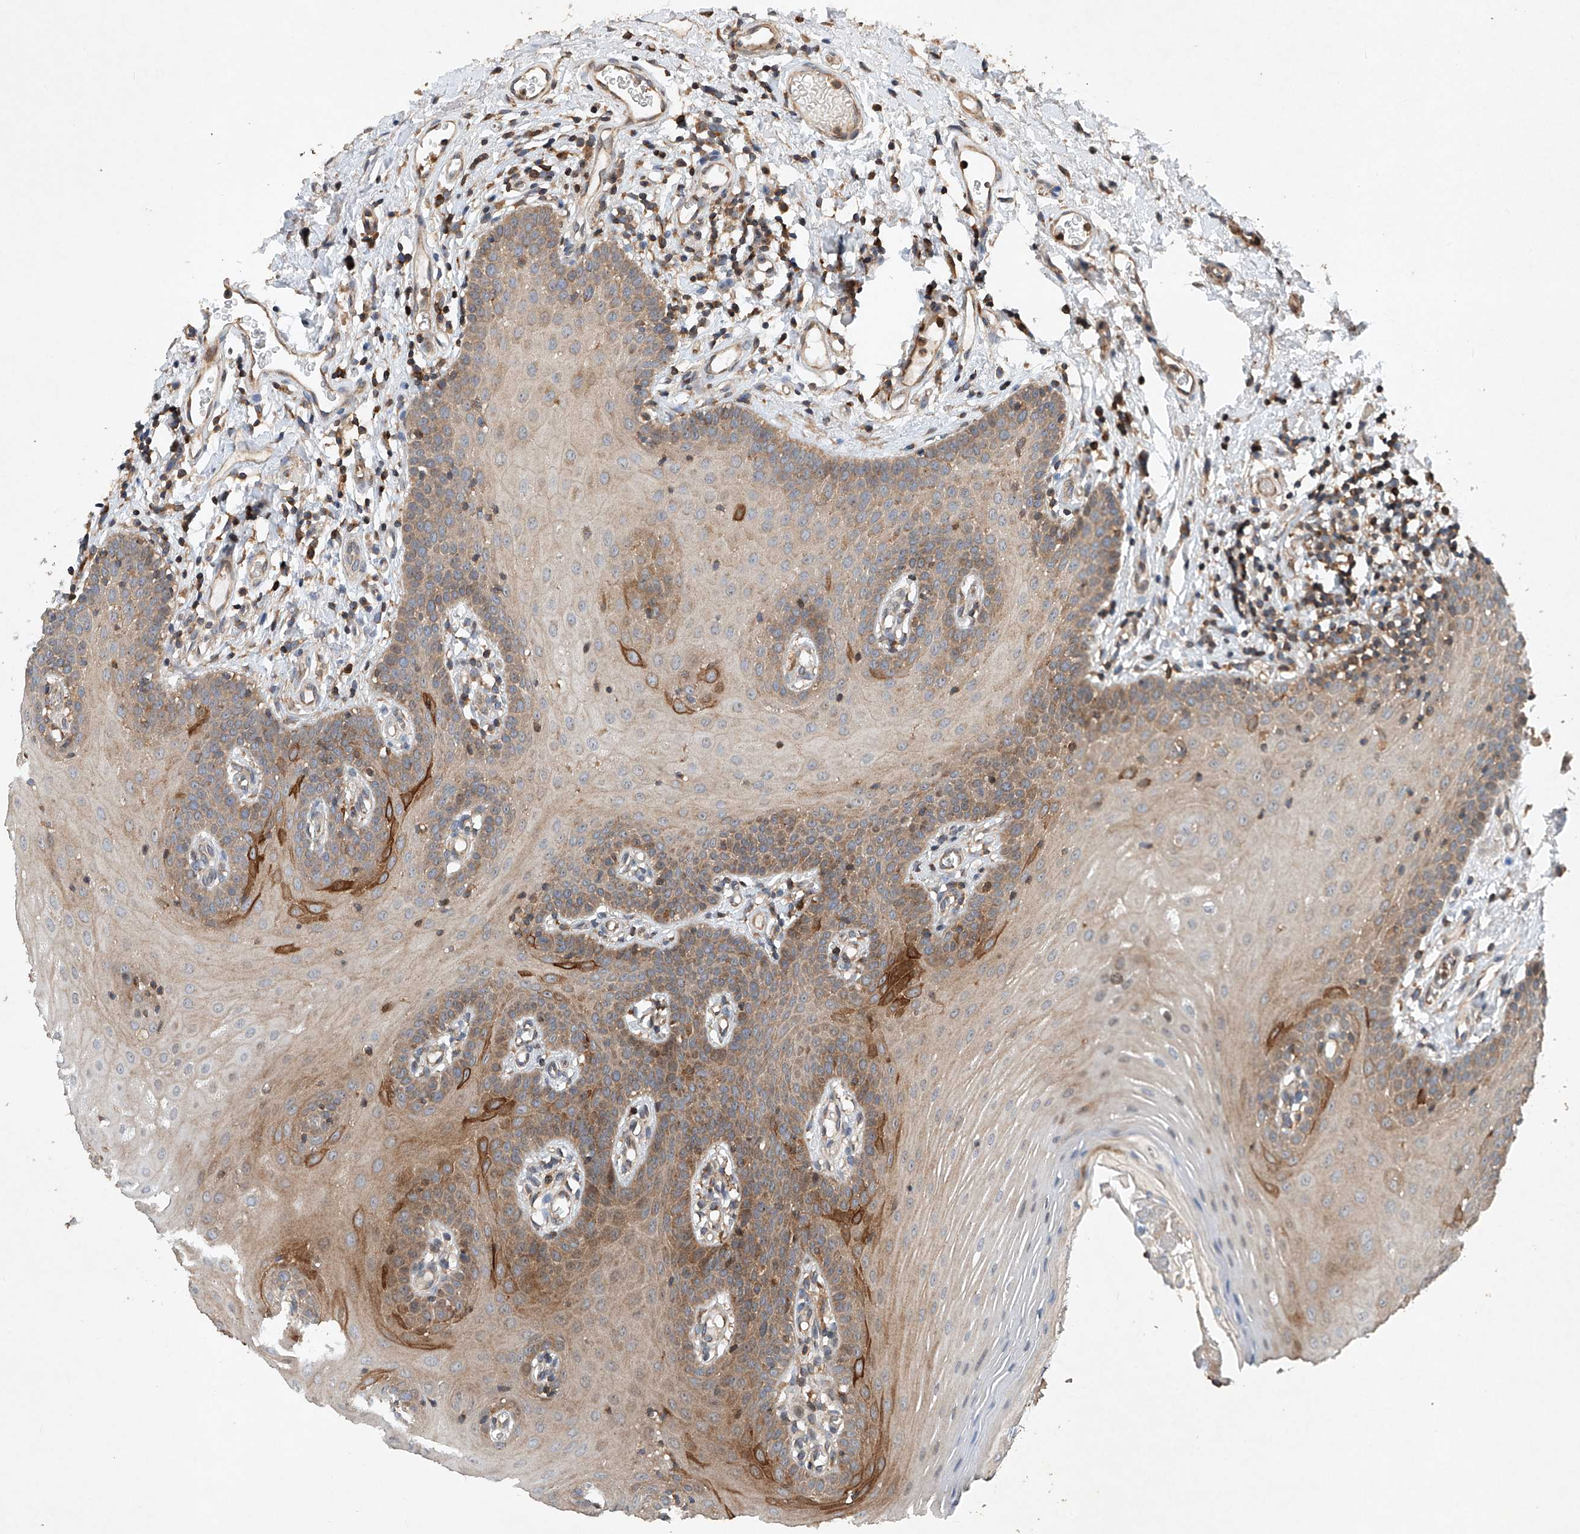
{"staining": {"intensity": "strong", "quantity": "25%-75%", "location": "cytoplasmic/membranous"}, "tissue": "oral mucosa", "cell_type": "Squamous epithelial cells", "image_type": "normal", "snomed": [{"axis": "morphology", "description": "Normal tissue, NOS"}, {"axis": "topography", "description": "Oral tissue"}], "caption": "DAB immunohistochemical staining of unremarkable human oral mucosa shows strong cytoplasmic/membranous protein staining in about 25%-75% of squamous epithelial cells.", "gene": "CEP85L", "patient": {"sex": "male", "age": 74}}